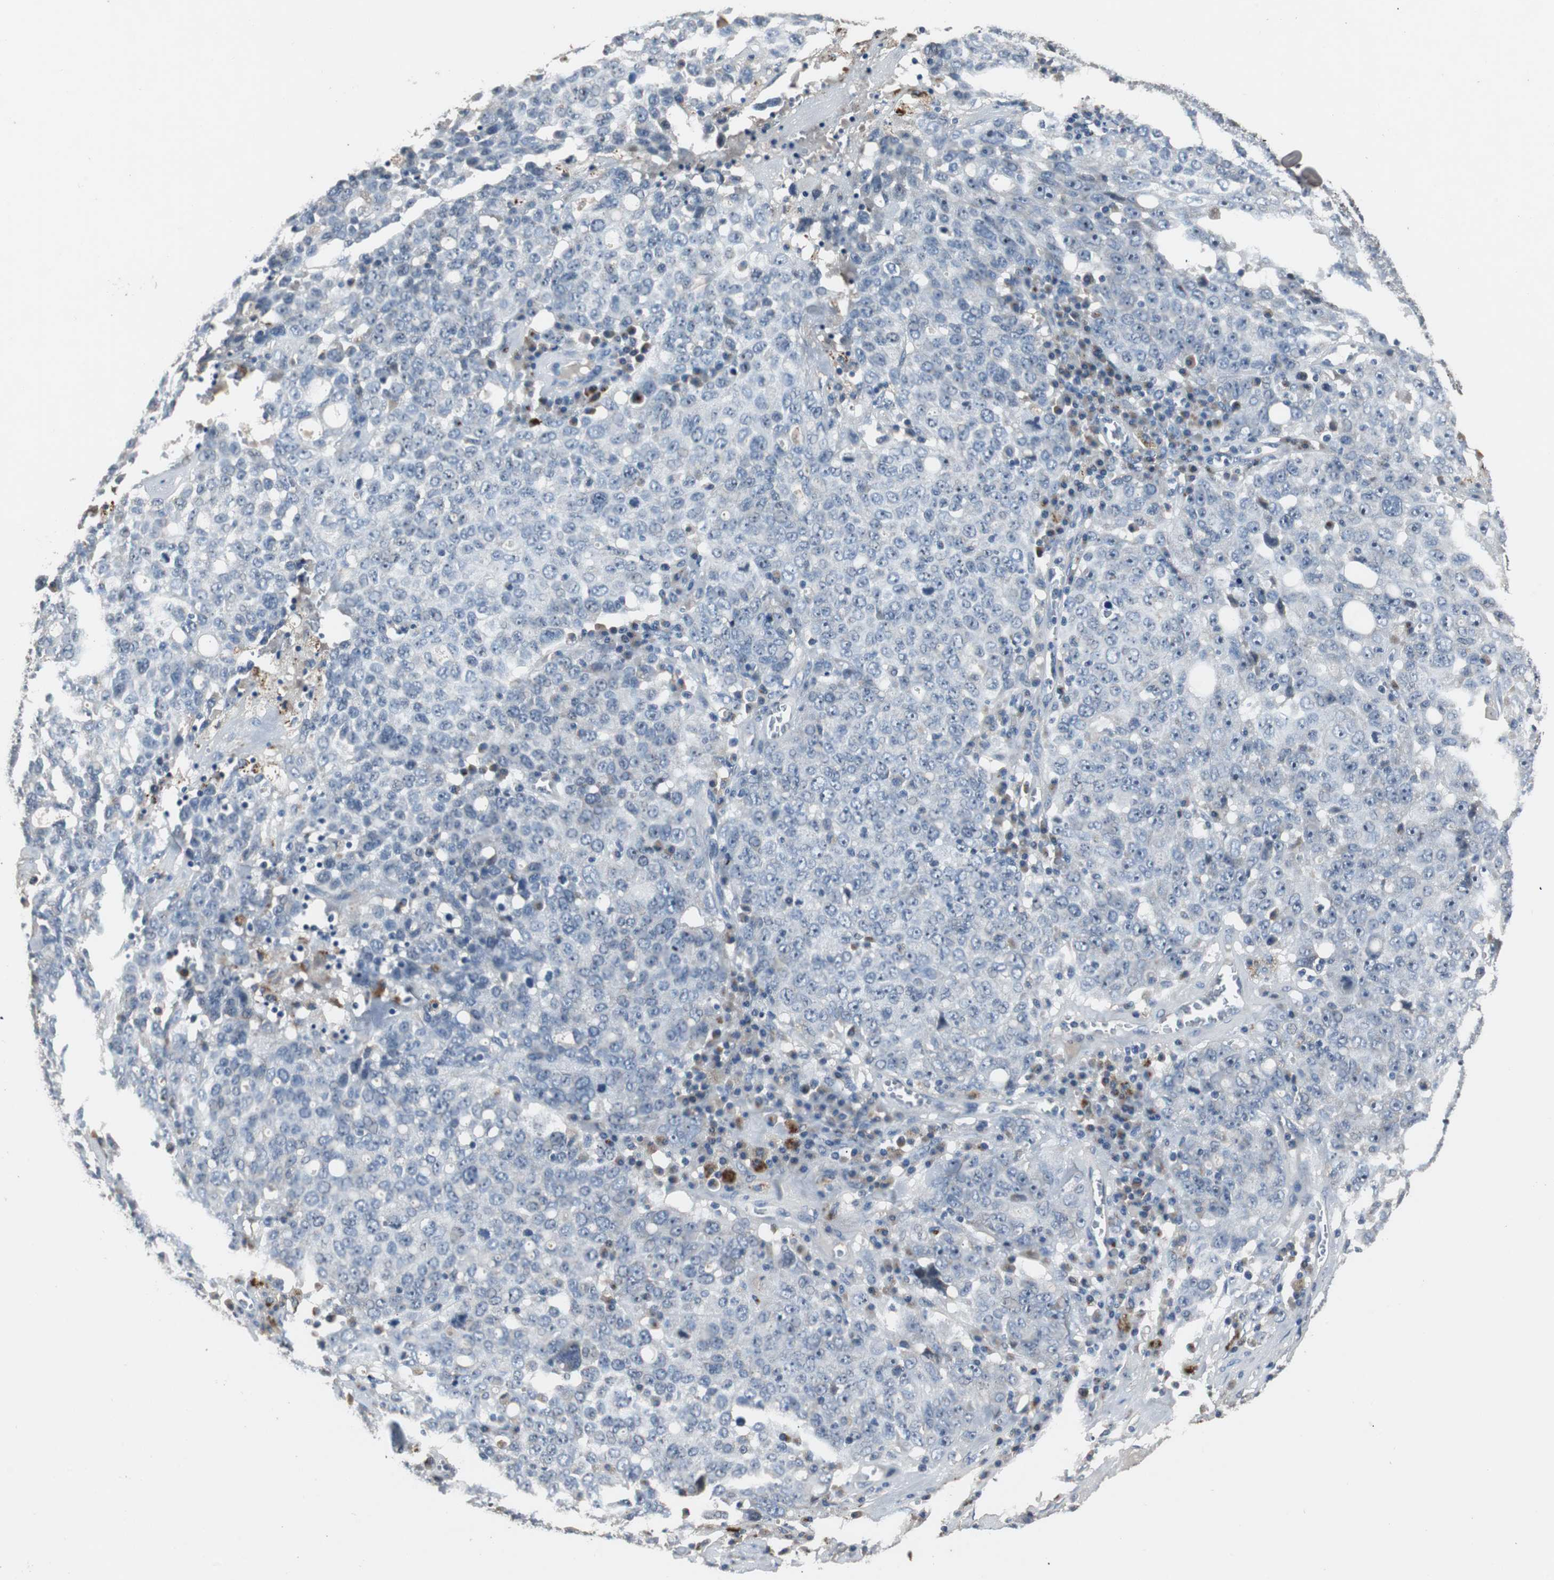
{"staining": {"intensity": "negative", "quantity": "none", "location": "none"}, "tissue": "ovarian cancer", "cell_type": "Tumor cells", "image_type": "cancer", "snomed": [{"axis": "morphology", "description": "Carcinoma, endometroid"}, {"axis": "topography", "description": "Ovary"}], "caption": "Immunohistochemistry of ovarian endometroid carcinoma exhibits no positivity in tumor cells.", "gene": "PCYT1B", "patient": {"sex": "female", "age": 62}}